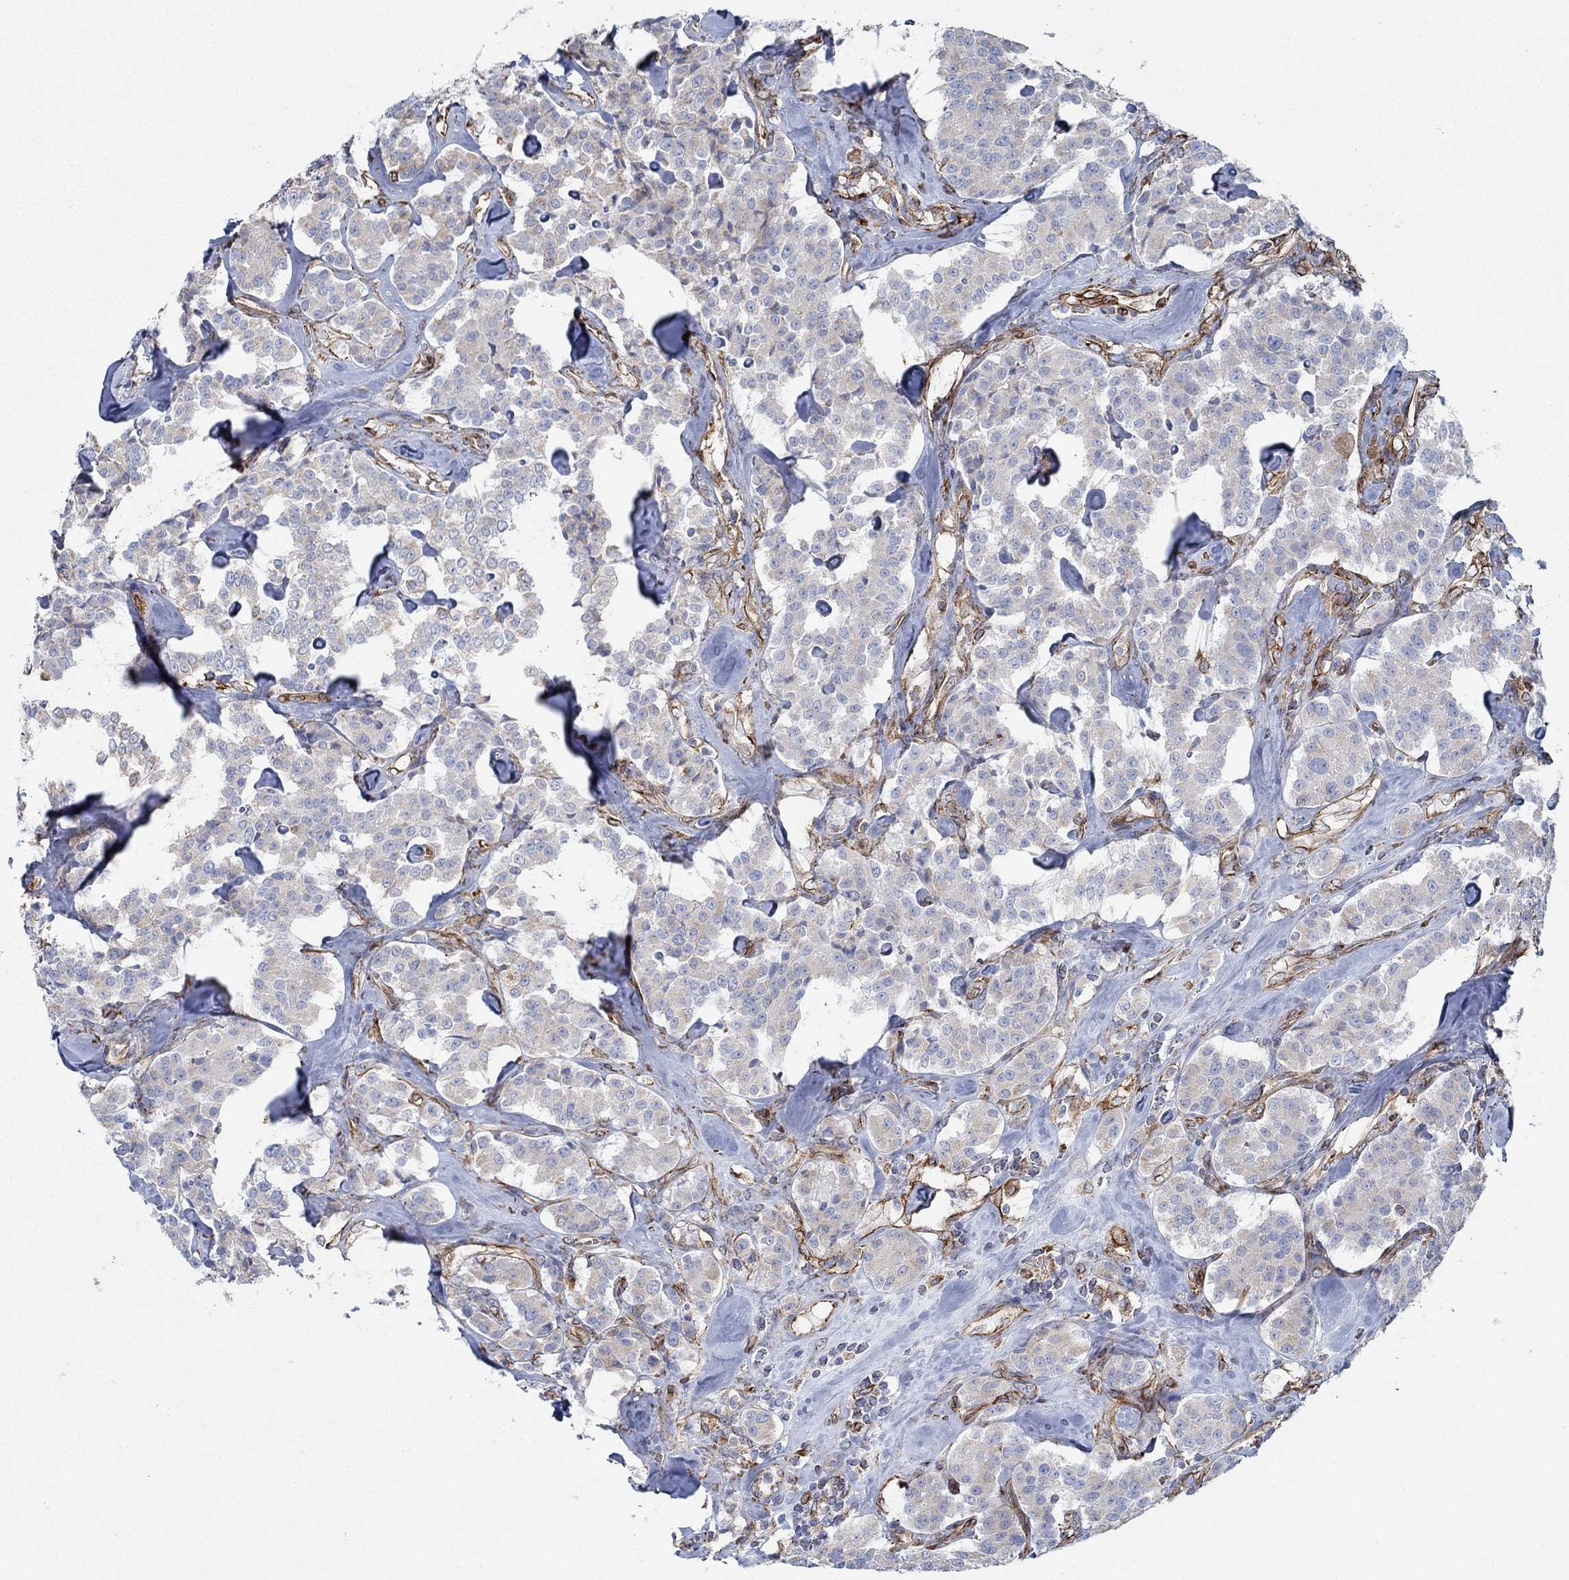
{"staining": {"intensity": "strong", "quantity": "<25%", "location": "cytoplasmic/membranous"}, "tissue": "carcinoid", "cell_type": "Tumor cells", "image_type": "cancer", "snomed": [{"axis": "morphology", "description": "Carcinoid, malignant, NOS"}, {"axis": "topography", "description": "Pancreas"}], "caption": "Immunohistochemistry image of neoplastic tissue: carcinoid stained using immunohistochemistry exhibits medium levels of strong protein expression localized specifically in the cytoplasmic/membranous of tumor cells, appearing as a cytoplasmic/membranous brown color.", "gene": "STC2", "patient": {"sex": "male", "age": 41}}